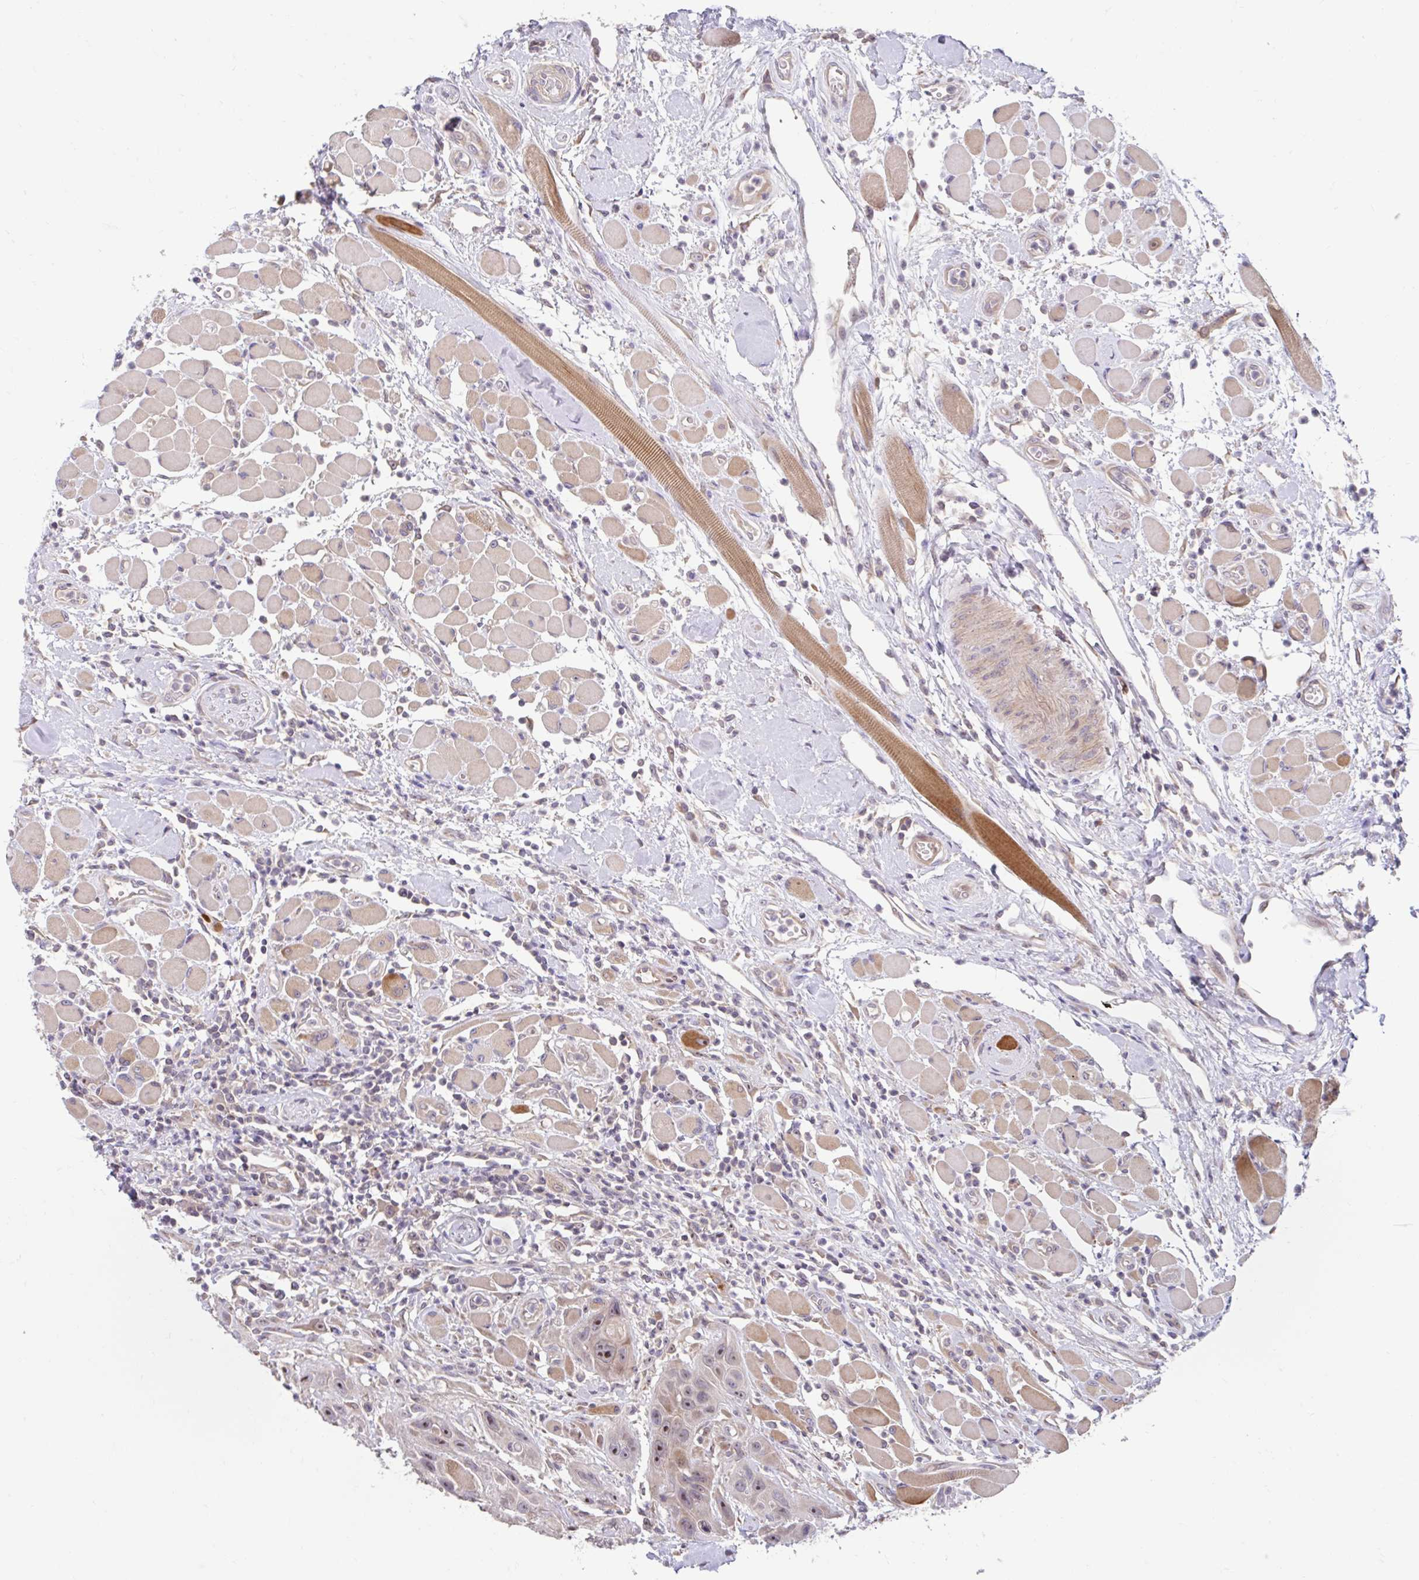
{"staining": {"intensity": "moderate", "quantity": "25%-75%", "location": "nuclear"}, "tissue": "head and neck cancer", "cell_type": "Tumor cells", "image_type": "cancer", "snomed": [{"axis": "morphology", "description": "Squamous cell carcinoma, NOS"}, {"axis": "topography", "description": "Head-Neck"}], "caption": "Immunohistochemical staining of head and neck cancer exhibits moderate nuclear protein expression in approximately 25%-75% of tumor cells.", "gene": "NT5C1B", "patient": {"sex": "female", "age": 59}}